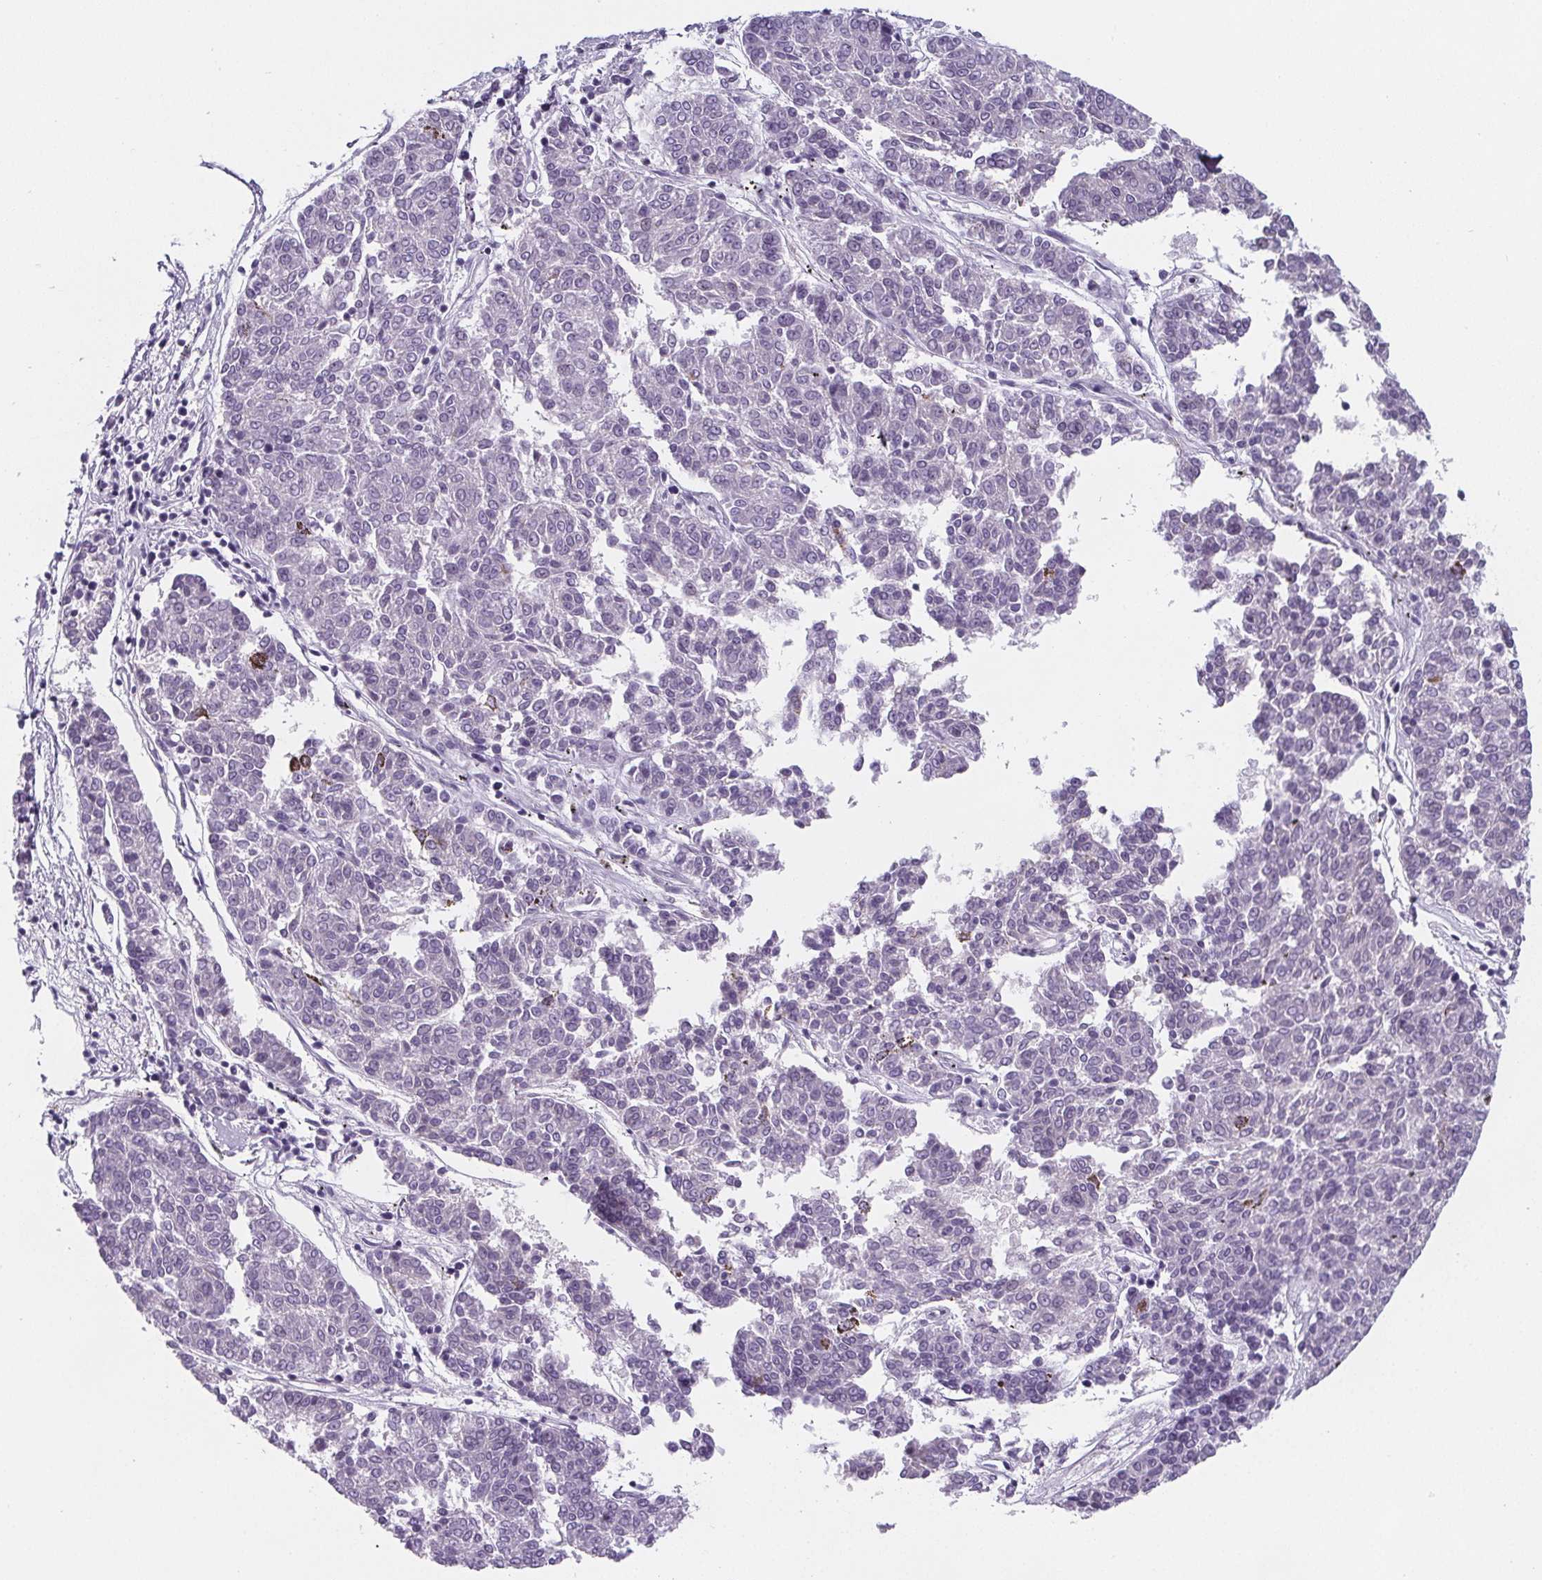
{"staining": {"intensity": "negative", "quantity": "none", "location": "none"}, "tissue": "melanoma", "cell_type": "Tumor cells", "image_type": "cancer", "snomed": [{"axis": "morphology", "description": "Malignant melanoma, NOS"}, {"axis": "topography", "description": "Skin"}], "caption": "Immunohistochemistry (IHC) image of melanoma stained for a protein (brown), which demonstrates no positivity in tumor cells. (DAB immunohistochemistry with hematoxylin counter stain).", "gene": "ADRB1", "patient": {"sex": "female", "age": 72}}